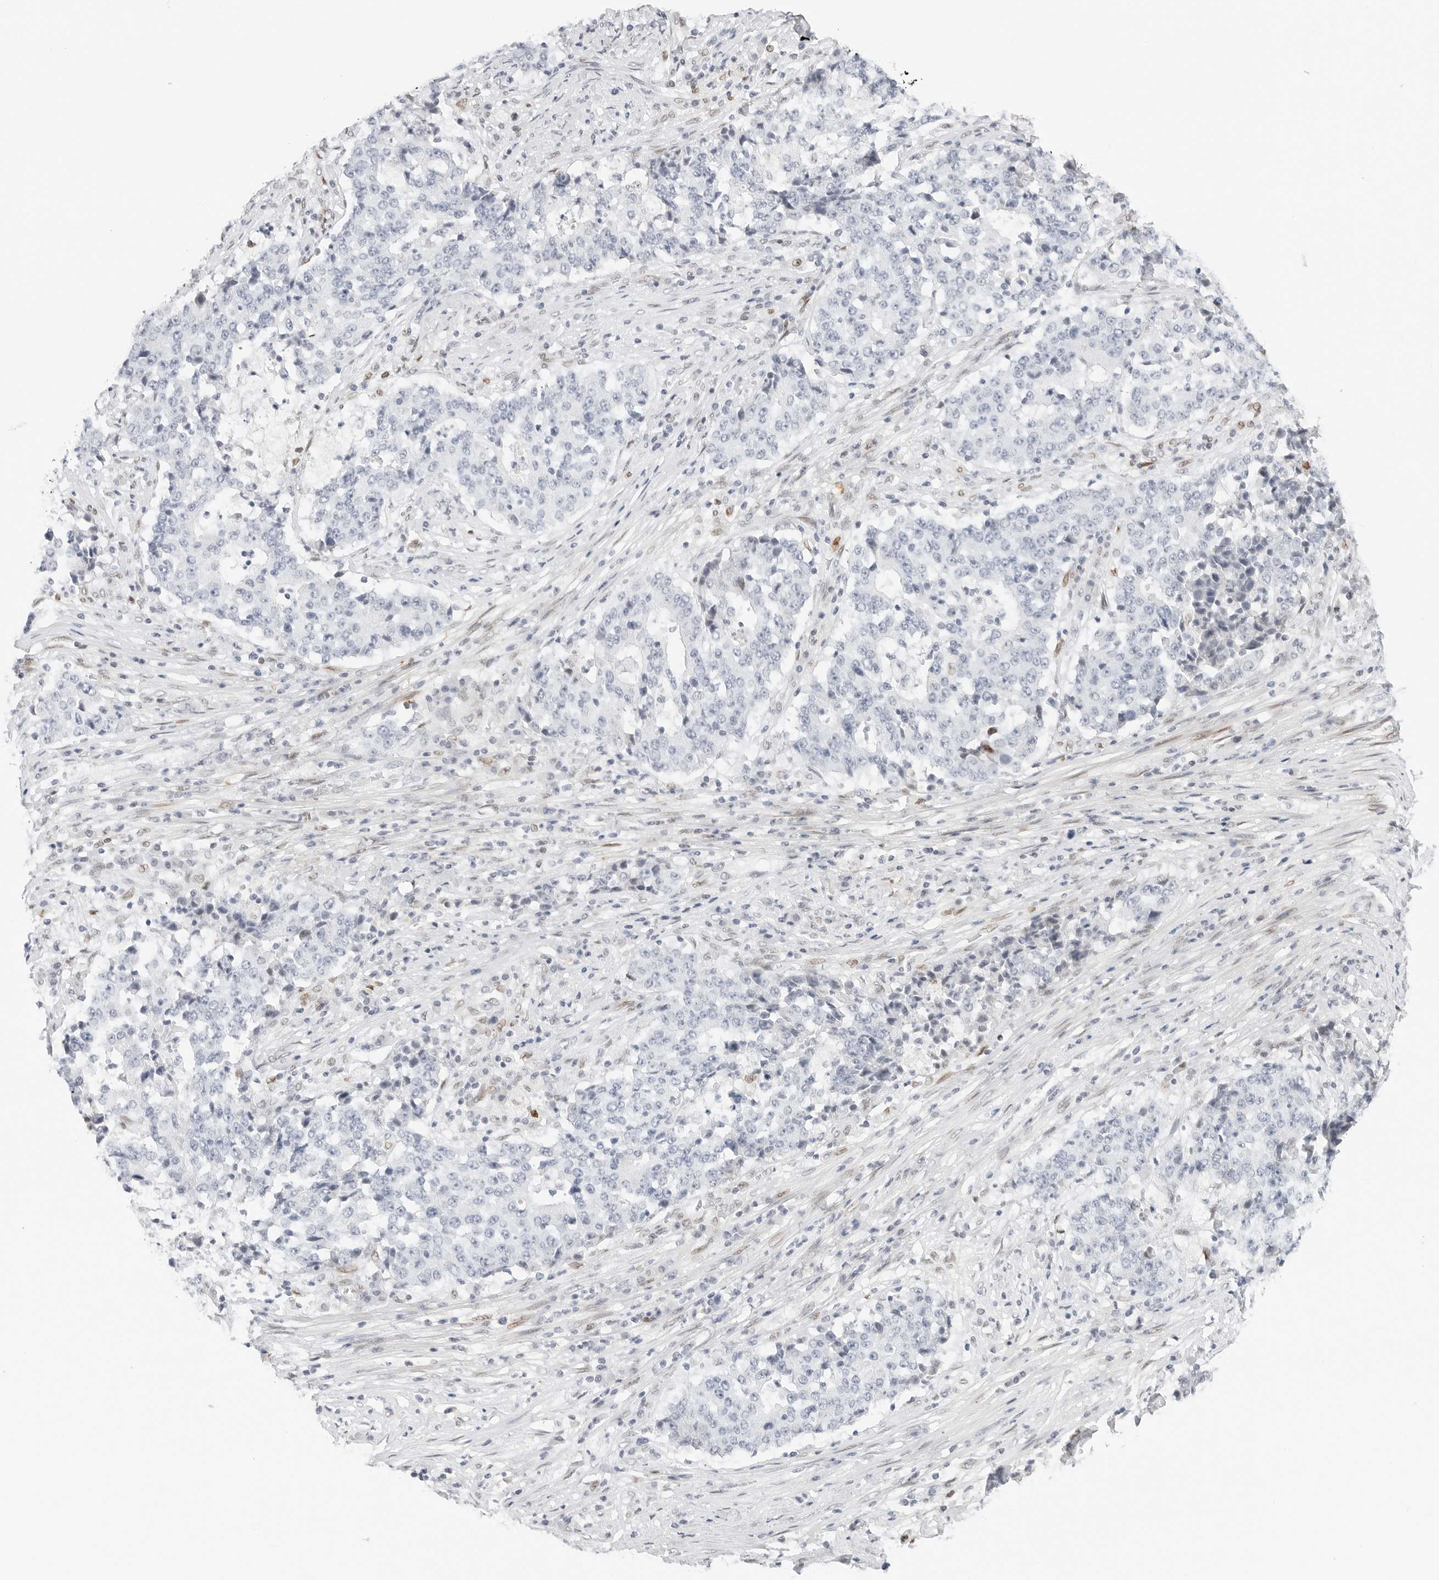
{"staining": {"intensity": "negative", "quantity": "none", "location": "none"}, "tissue": "stomach cancer", "cell_type": "Tumor cells", "image_type": "cancer", "snomed": [{"axis": "morphology", "description": "Adenocarcinoma, NOS"}, {"axis": "topography", "description": "Stomach"}], "caption": "DAB (3,3'-diaminobenzidine) immunohistochemical staining of adenocarcinoma (stomach) shows no significant staining in tumor cells.", "gene": "SPIDR", "patient": {"sex": "male", "age": 59}}